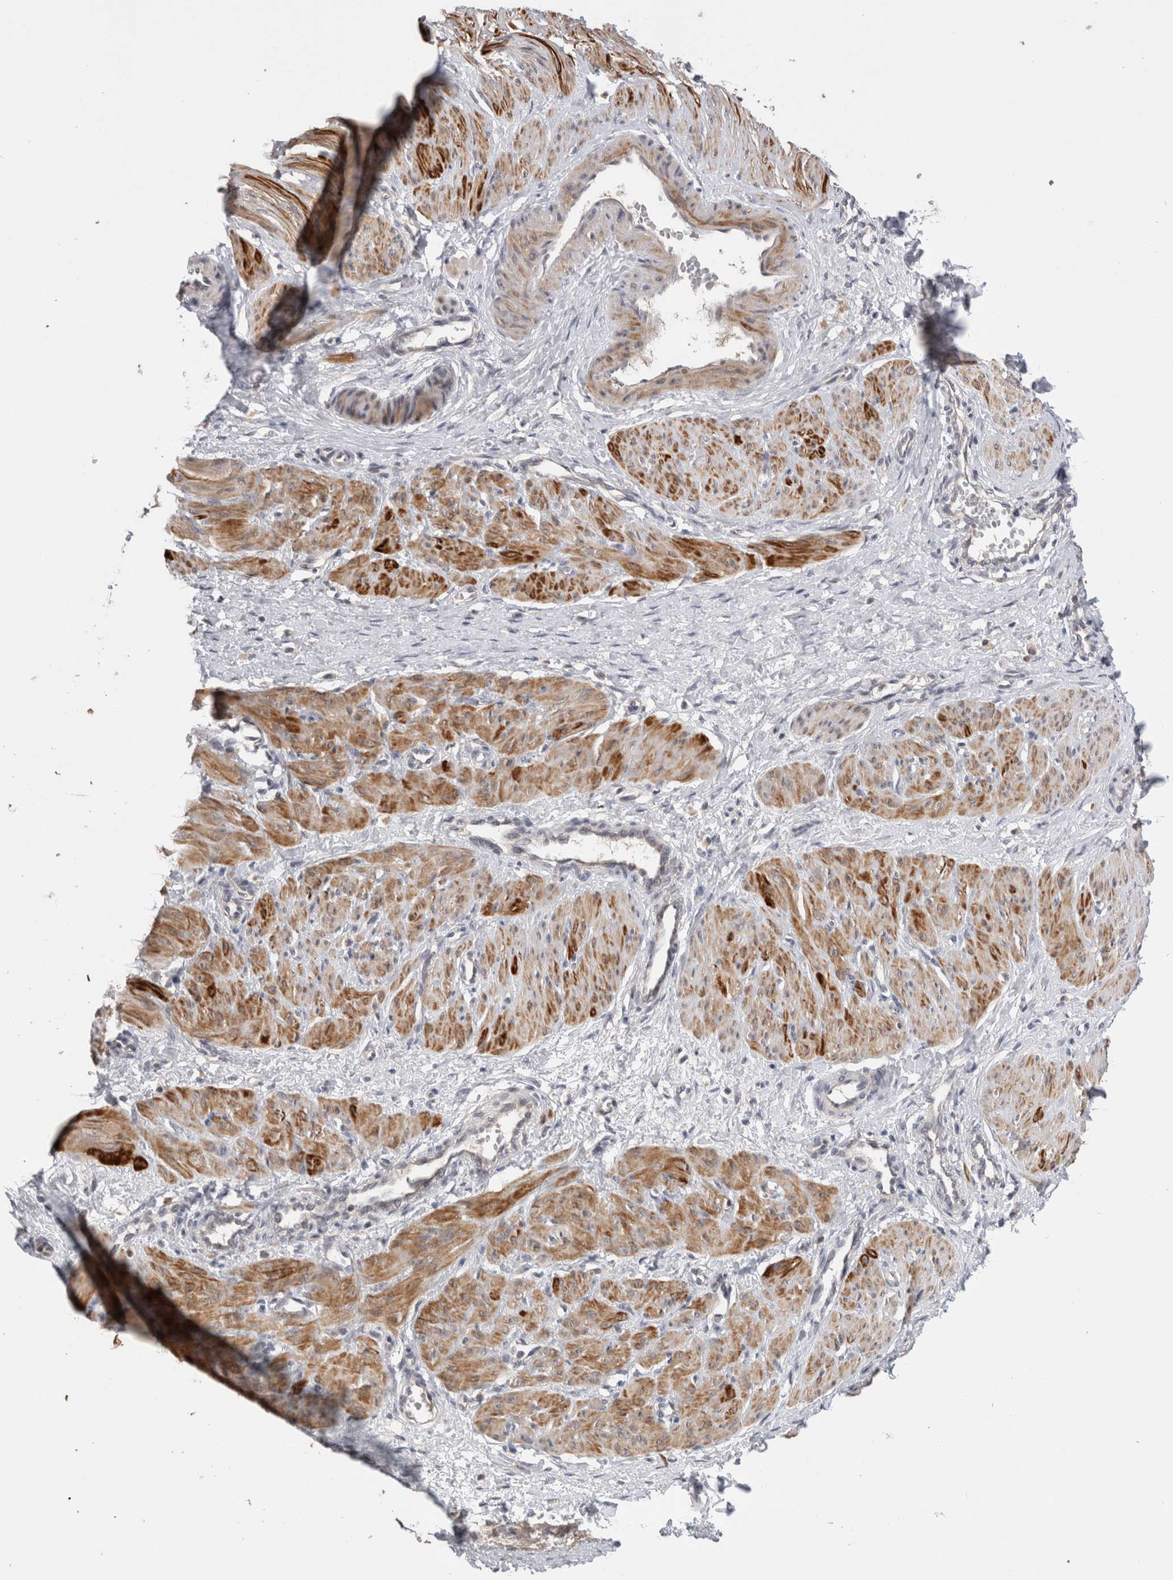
{"staining": {"intensity": "moderate", "quantity": ">75%", "location": "cytoplasmic/membranous"}, "tissue": "smooth muscle", "cell_type": "Smooth muscle cells", "image_type": "normal", "snomed": [{"axis": "morphology", "description": "Normal tissue, NOS"}, {"axis": "topography", "description": "Endometrium"}], "caption": "Immunohistochemical staining of normal smooth muscle exhibits moderate cytoplasmic/membranous protein staining in approximately >75% of smooth muscle cells.", "gene": "CRYBG1", "patient": {"sex": "female", "age": 33}}